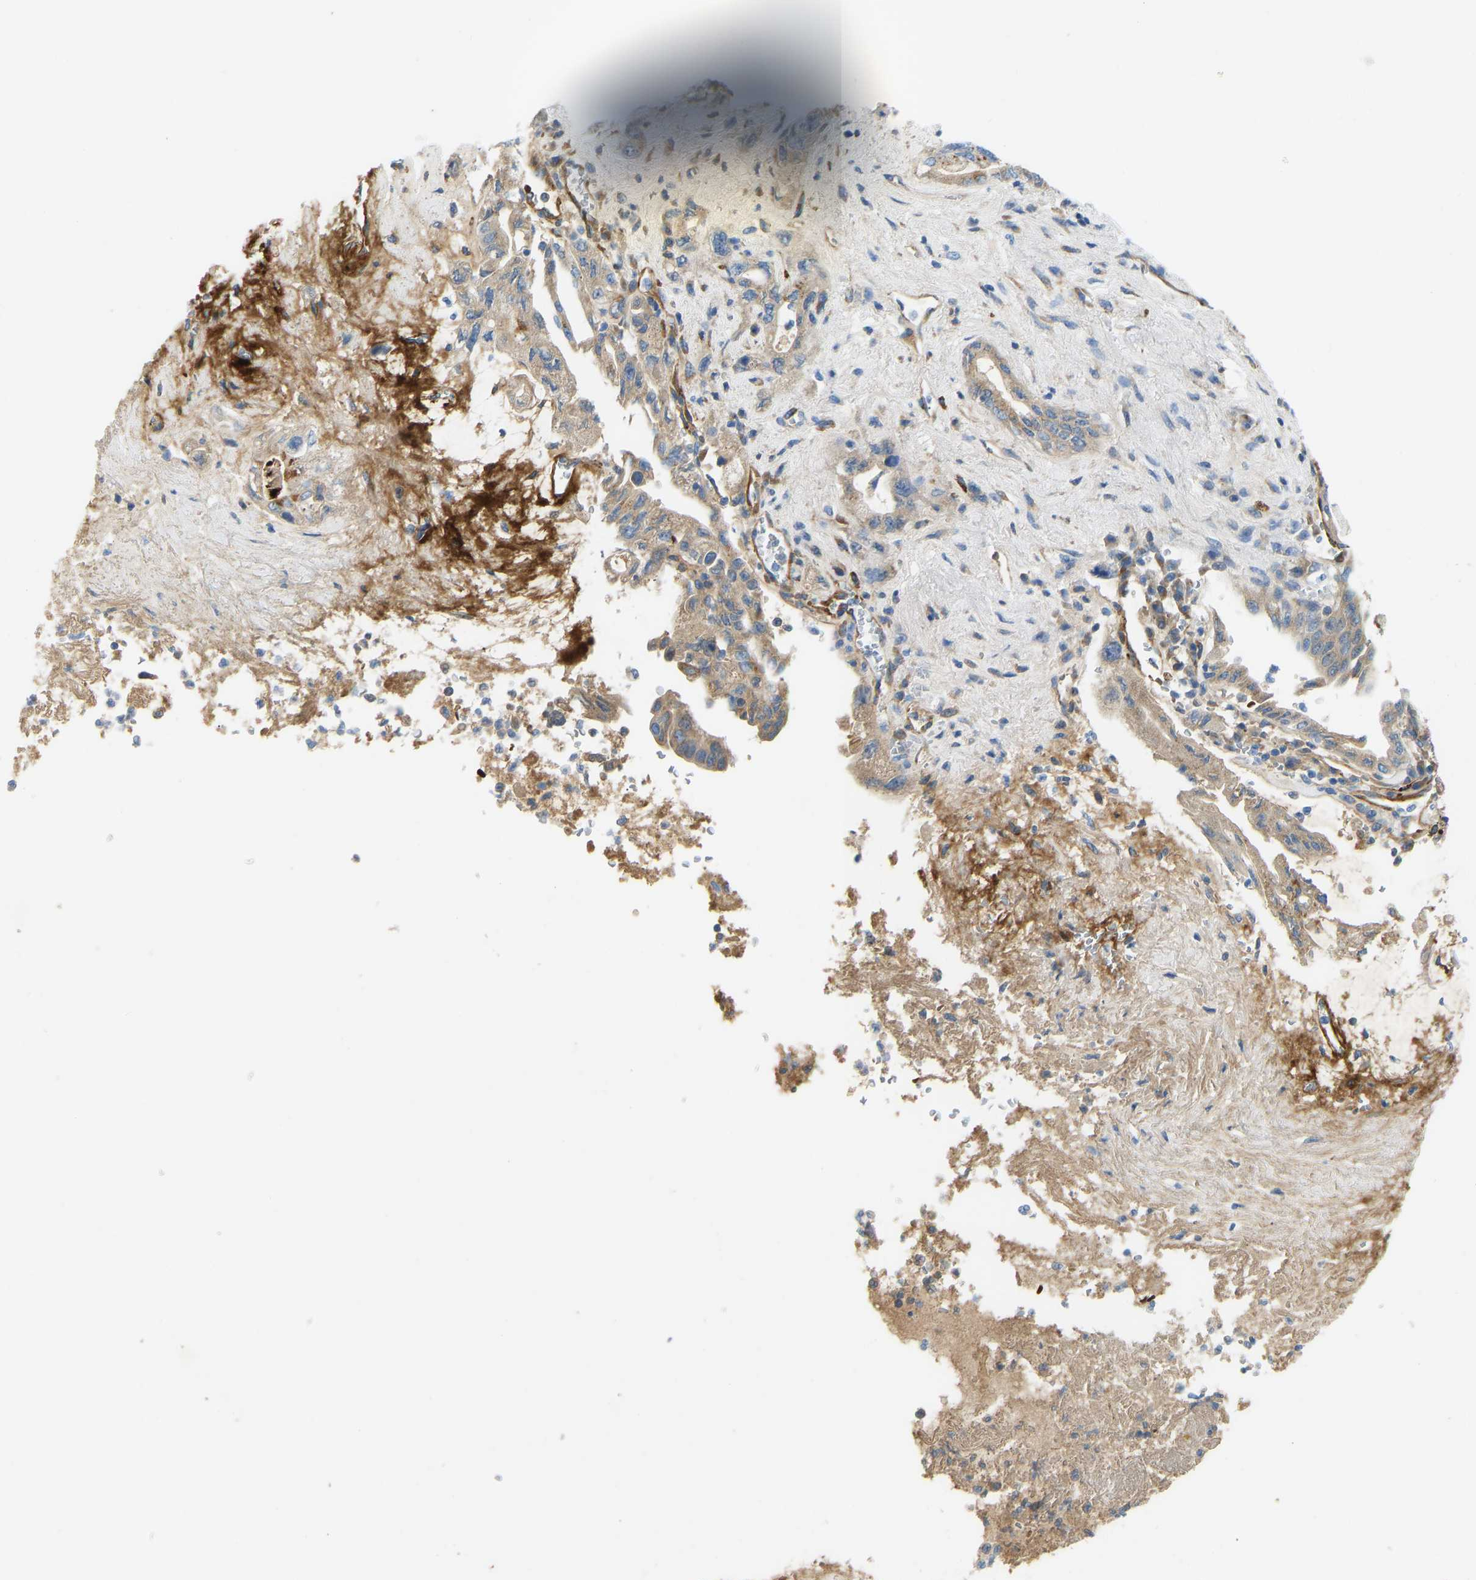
{"staining": {"intensity": "moderate", "quantity": "<25%", "location": "cytoplasmic/membranous"}, "tissue": "pancreatic cancer", "cell_type": "Tumor cells", "image_type": "cancer", "snomed": [{"axis": "morphology", "description": "Adenocarcinoma, NOS"}, {"axis": "topography", "description": "Pancreas"}], "caption": "Immunohistochemistry staining of pancreatic cancer (adenocarcinoma), which reveals low levels of moderate cytoplasmic/membranous staining in about <25% of tumor cells indicating moderate cytoplasmic/membranous protein staining. The staining was performed using DAB (3,3'-diaminobenzidine) (brown) for protein detection and nuclei were counterstained in hematoxylin (blue).", "gene": "COL15A1", "patient": {"sex": "female", "age": 73}}